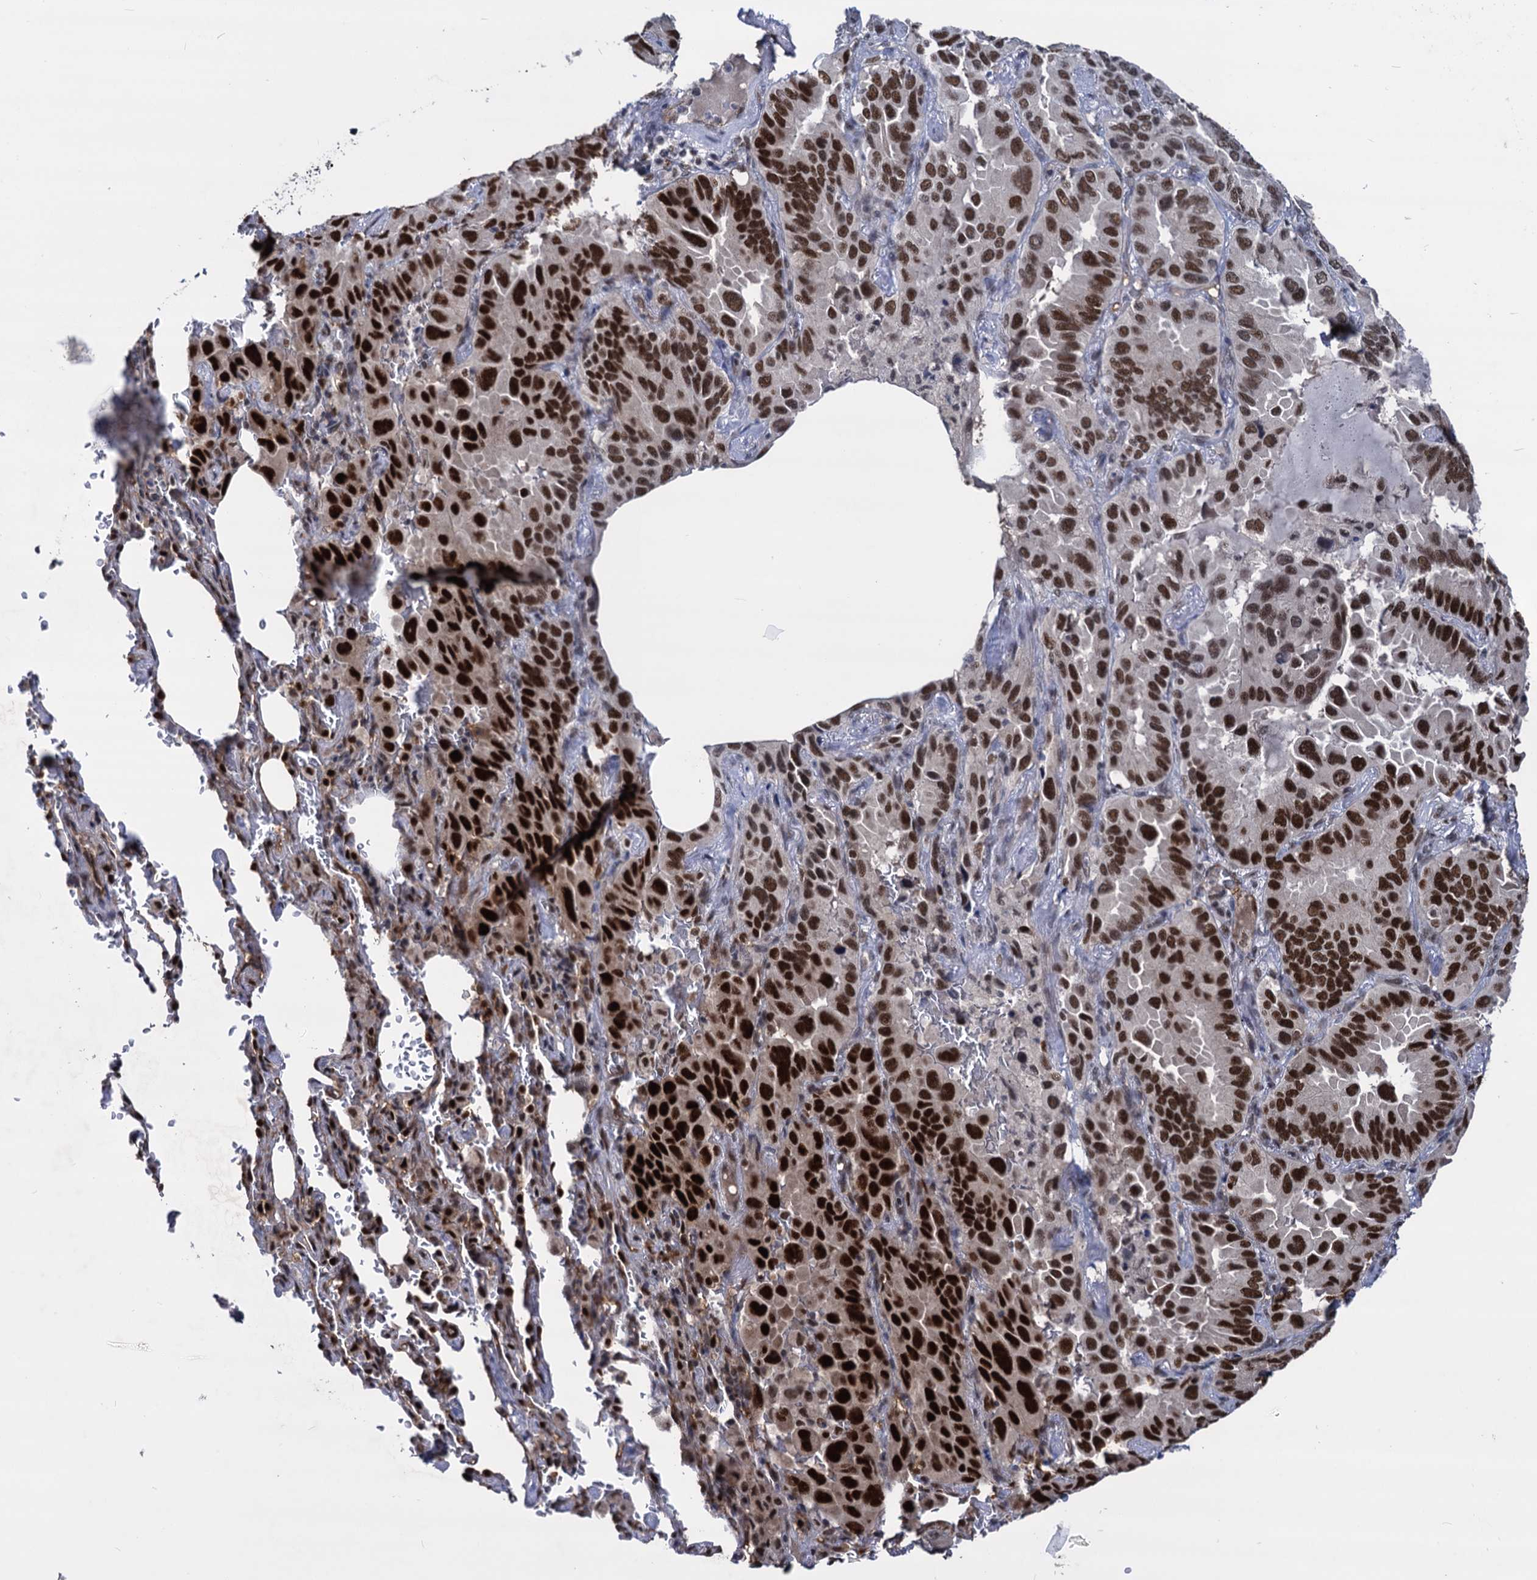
{"staining": {"intensity": "strong", "quantity": ">75%", "location": "nuclear"}, "tissue": "lung cancer", "cell_type": "Tumor cells", "image_type": "cancer", "snomed": [{"axis": "morphology", "description": "Adenocarcinoma, NOS"}, {"axis": "topography", "description": "Lung"}], "caption": "This image shows IHC staining of lung cancer, with high strong nuclear positivity in about >75% of tumor cells.", "gene": "GALNT11", "patient": {"sex": "male", "age": 64}}